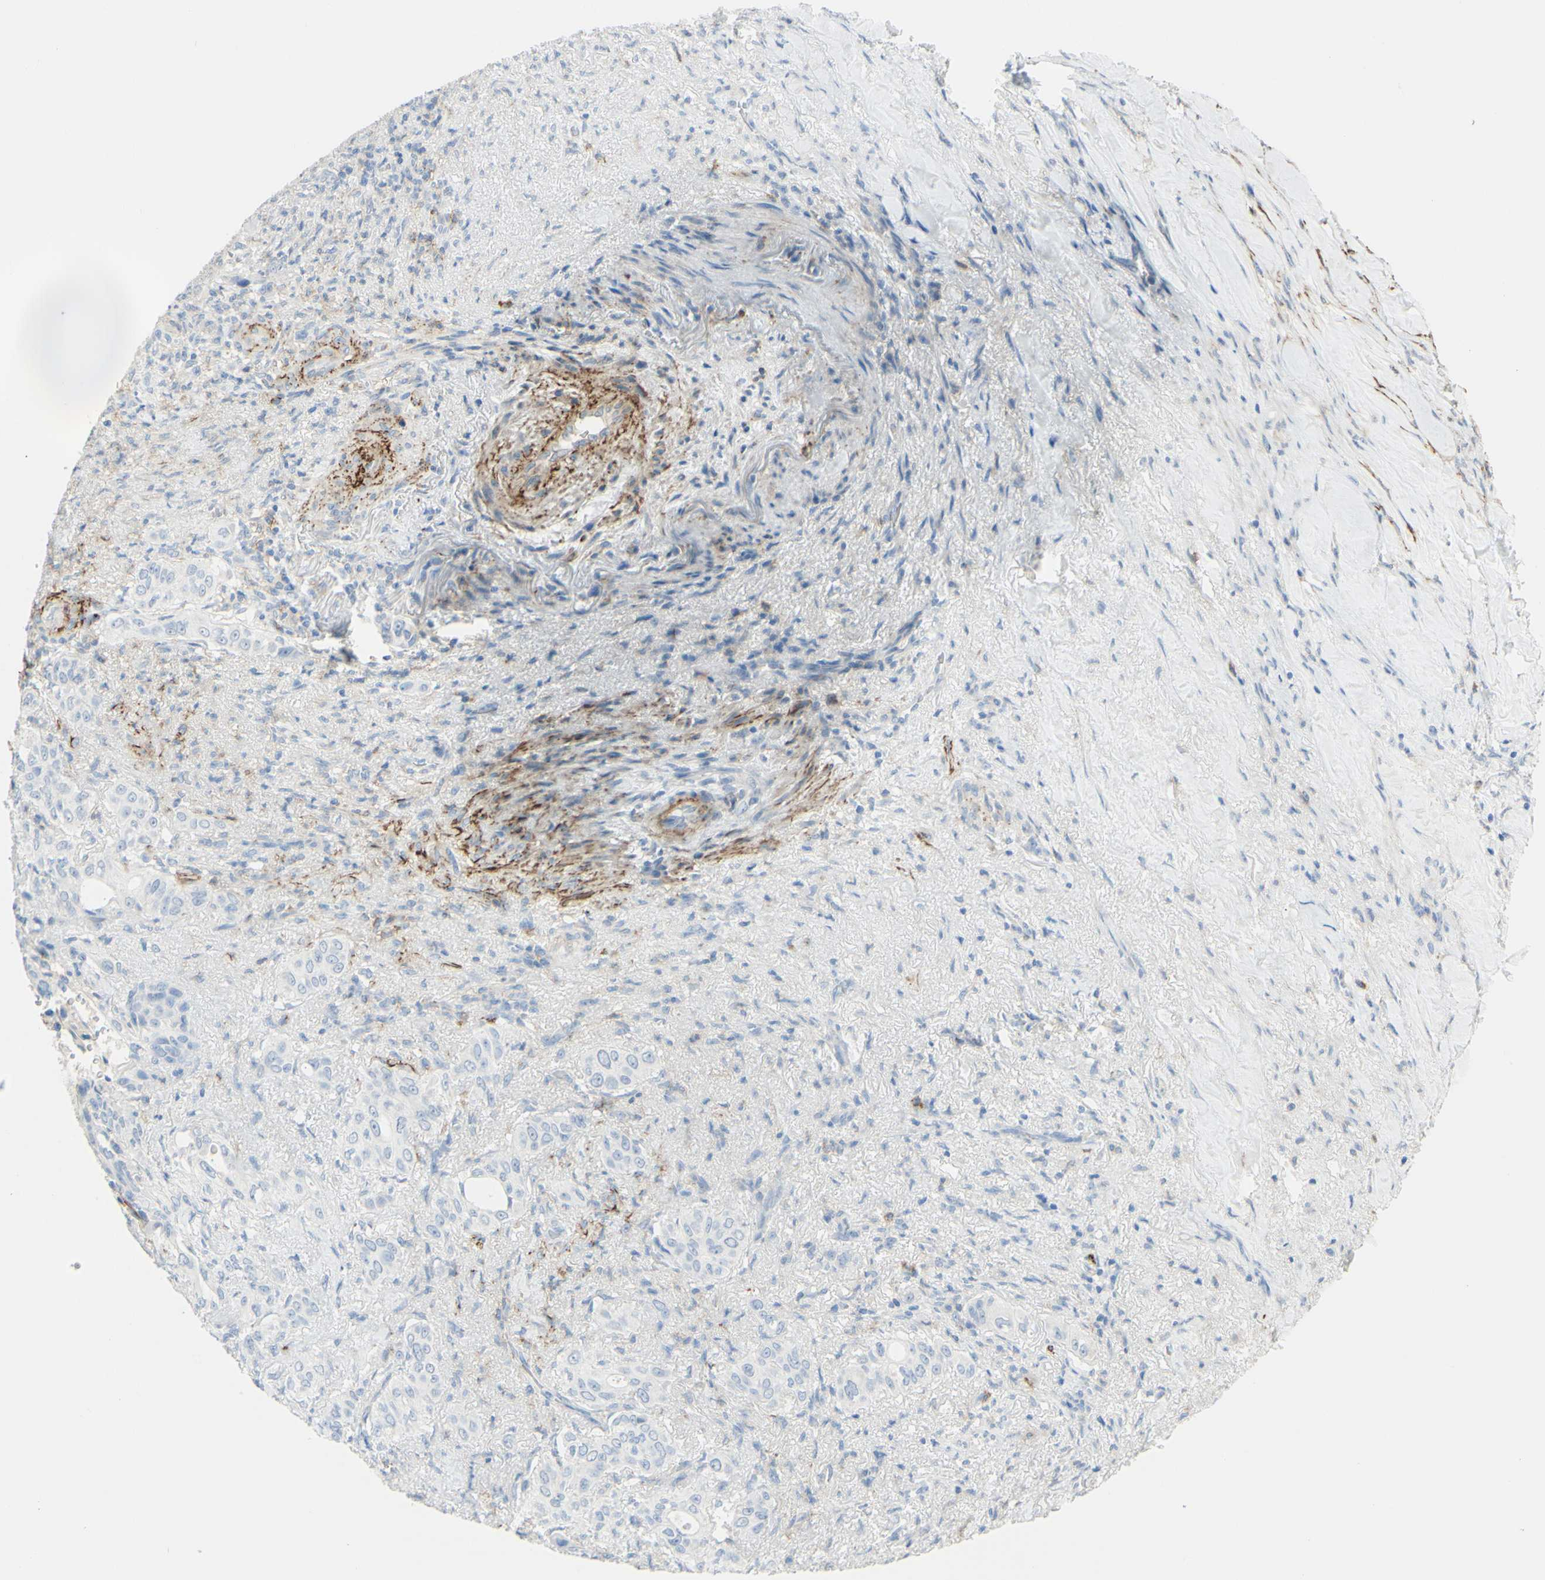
{"staining": {"intensity": "negative", "quantity": "none", "location": "none"}, "tissue": "liver cancer", "cell_type": "Tumor cells", "image_type": "cancer", "snomed": [{"axis": "morphology", "description": "Cholangiocarcinoma"}, {"axis": "topography", "description": "Liver"}], "caption": "Human liver cancer stained for a protein using immunohistochemistry (IHC) exhibits no positivity in tumor cells.", "gene": "ALCAM", "patient": {"sex": "female", "age": 67}}